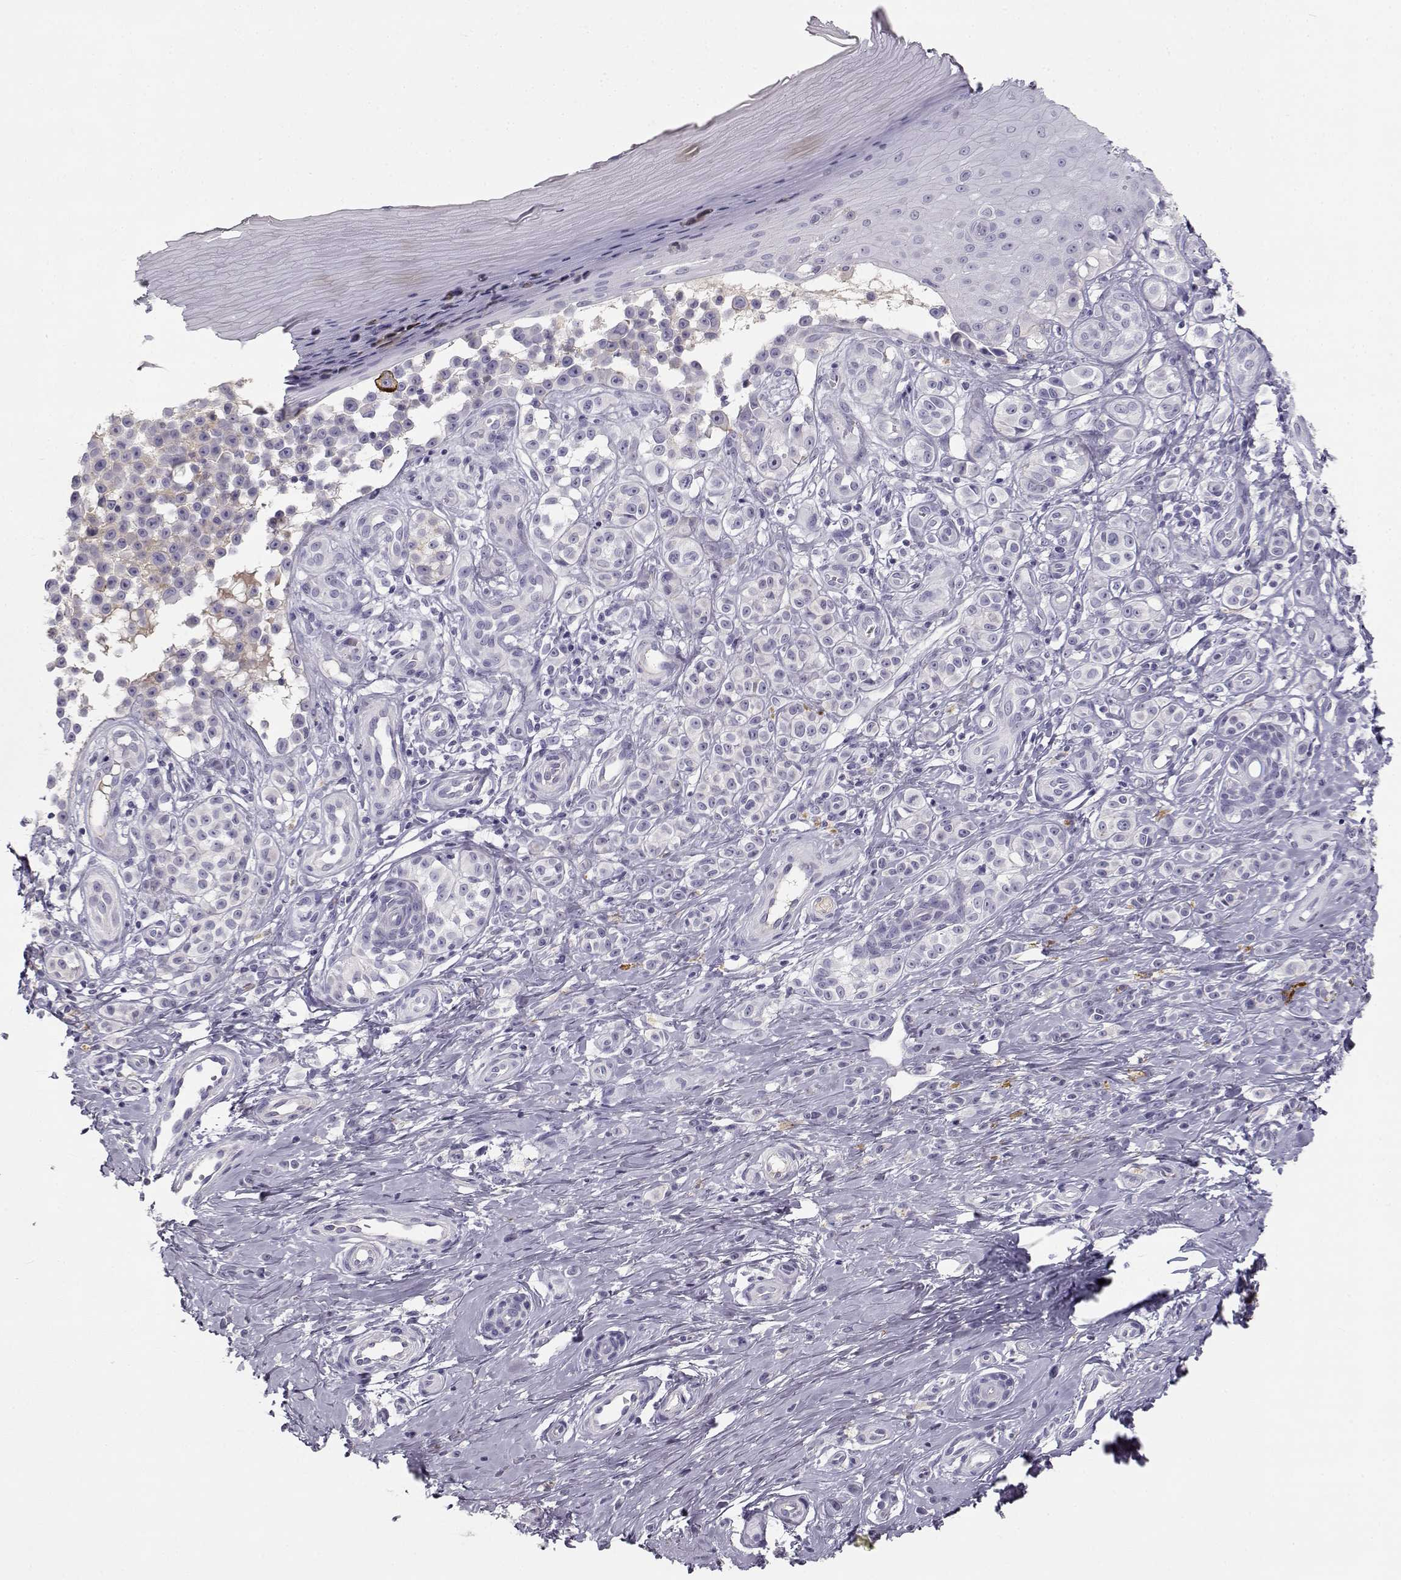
{"staining": {"intensity": "negative", "quantity": "none", "location": "none"}, "tissue": "melanoma", "cell_type": "Tumor cells", "image_type": "cancer", "snomed": [{"axis": "morphology", "description": "Malignant melanoma, NOS"}, {"axis": "topography", "description": "Skin"}], "caption": "An immunohistochemistry (IHC) photomicrograph of malignant melanoma is shown. There is no staining in tumor cells of malignant melanoma. The staining is performed using DAB brown chromogen with nuclei counter-stained in using hematoxylin.", "gene": "SLCO6A1", "patient": {"sex": "female", "age": 76}}